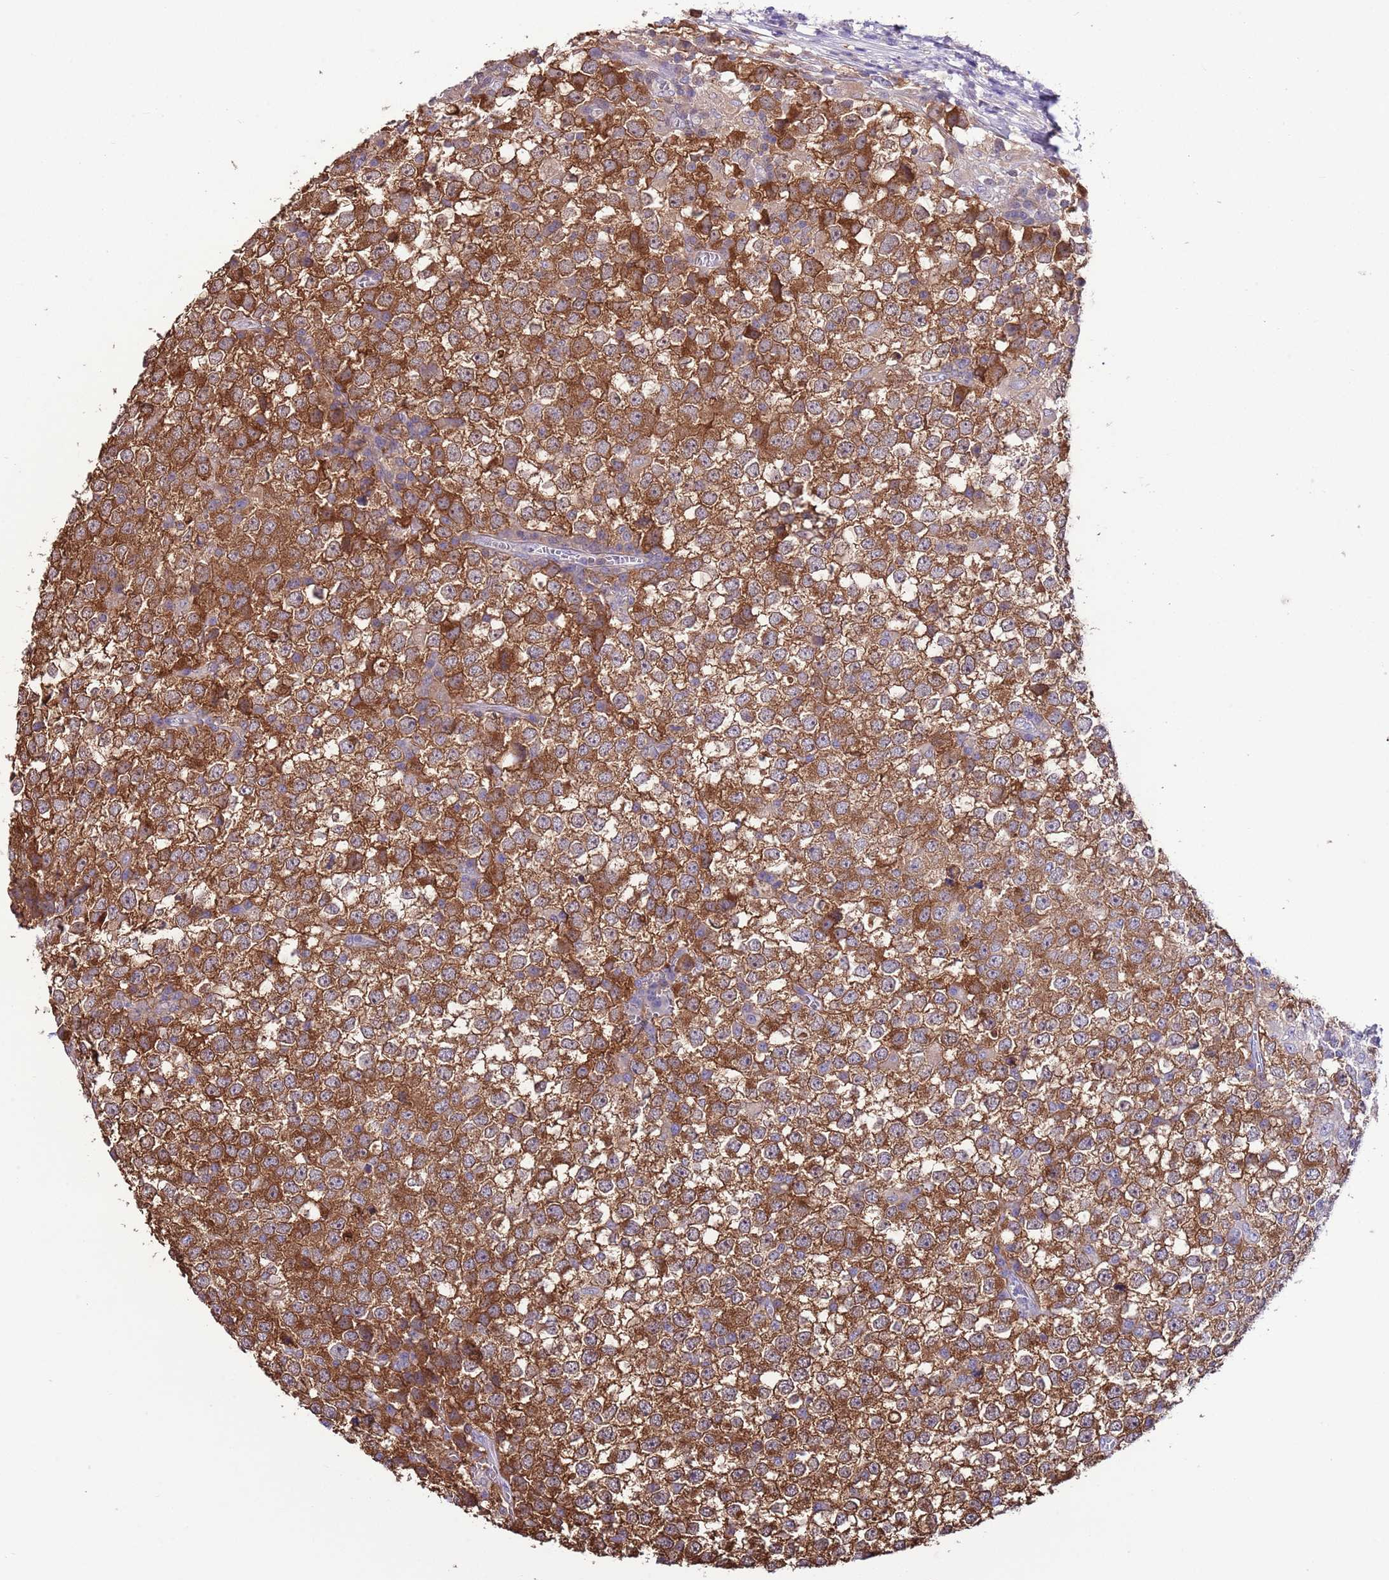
{"staining": {"intensity": "strong", "quantity": ">75%", "location": "cytoplasmic/membranous"}, "tissue": "testis cancer", "cell_type": "Tumor cells", "image_type": "cancer", "snomed": [{"axis": "morphology", "description": "Seminoma, NOS"}, {"axis": "topography", "description": "Testis"}], "caption": "Strong cytoplasmic/membranous protein staining is present in approximately >75% of tumor cells in testis cancer (seminoma). Nuclei are stained in blue.", "gene": "PRR32", "patient": {"sex": "male", "age": 65}}